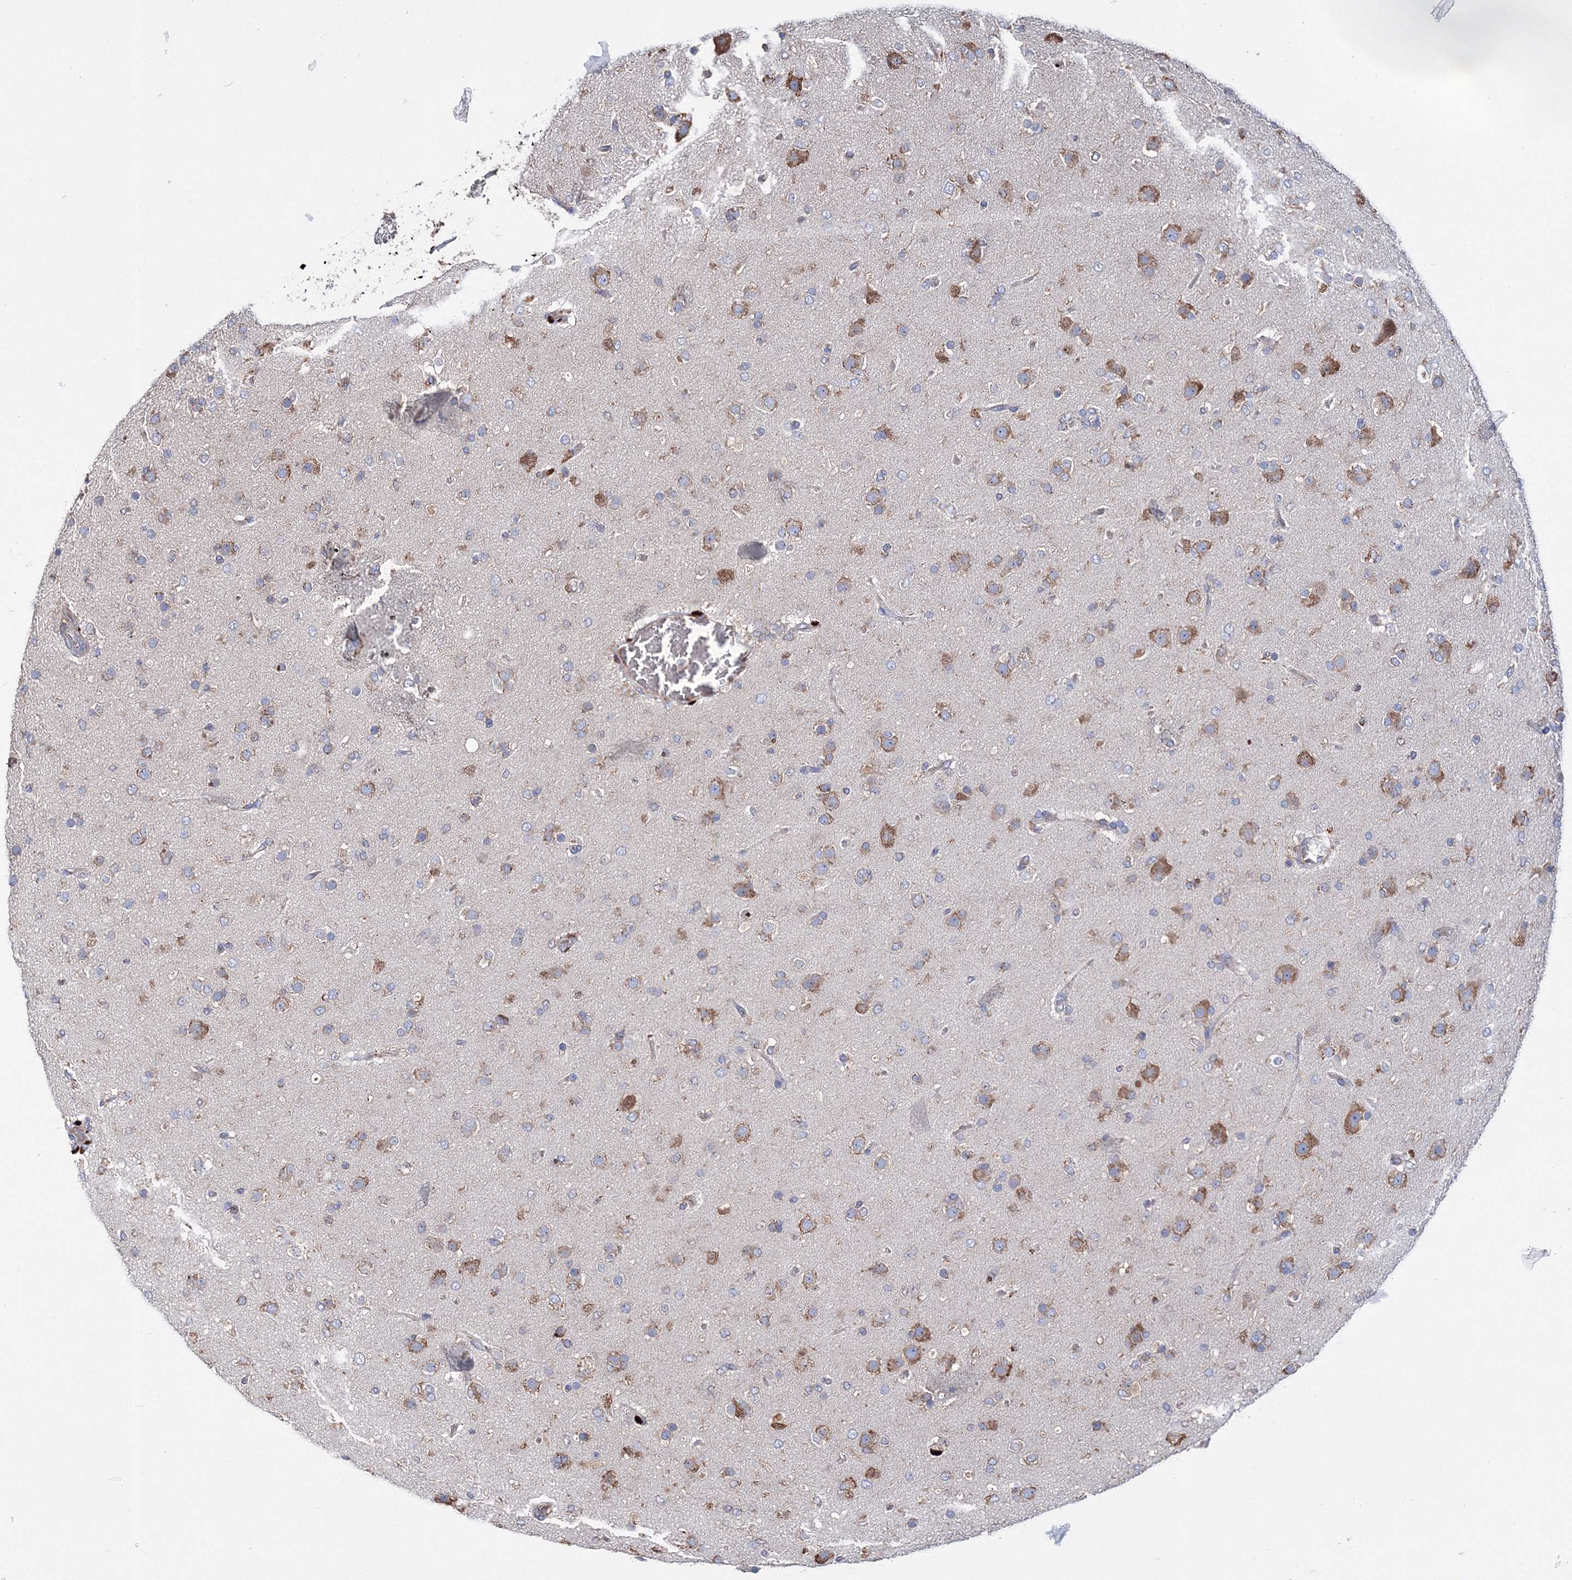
{"staining": {"intensity": "moderate", "quantity": "25%-75%", "location": "cytoplasmic/membranous"}, "tissue": "glioma", "cell_type": "Tumor cells", "image_type": "cancer", "snomed": [{"axis": "morphology", "description": "Glioma, malignant, Low grade"}, {"axis": "topography", "description": "Brain"}], "caption": "Glioma was stained to show a protein in brown. There is medium levels of moderate cytoplasmic/membranous expression in about 25%-75% of tumor cells.", "gene": "VPS8", "patient": {"sex": "male", "age": 65}}